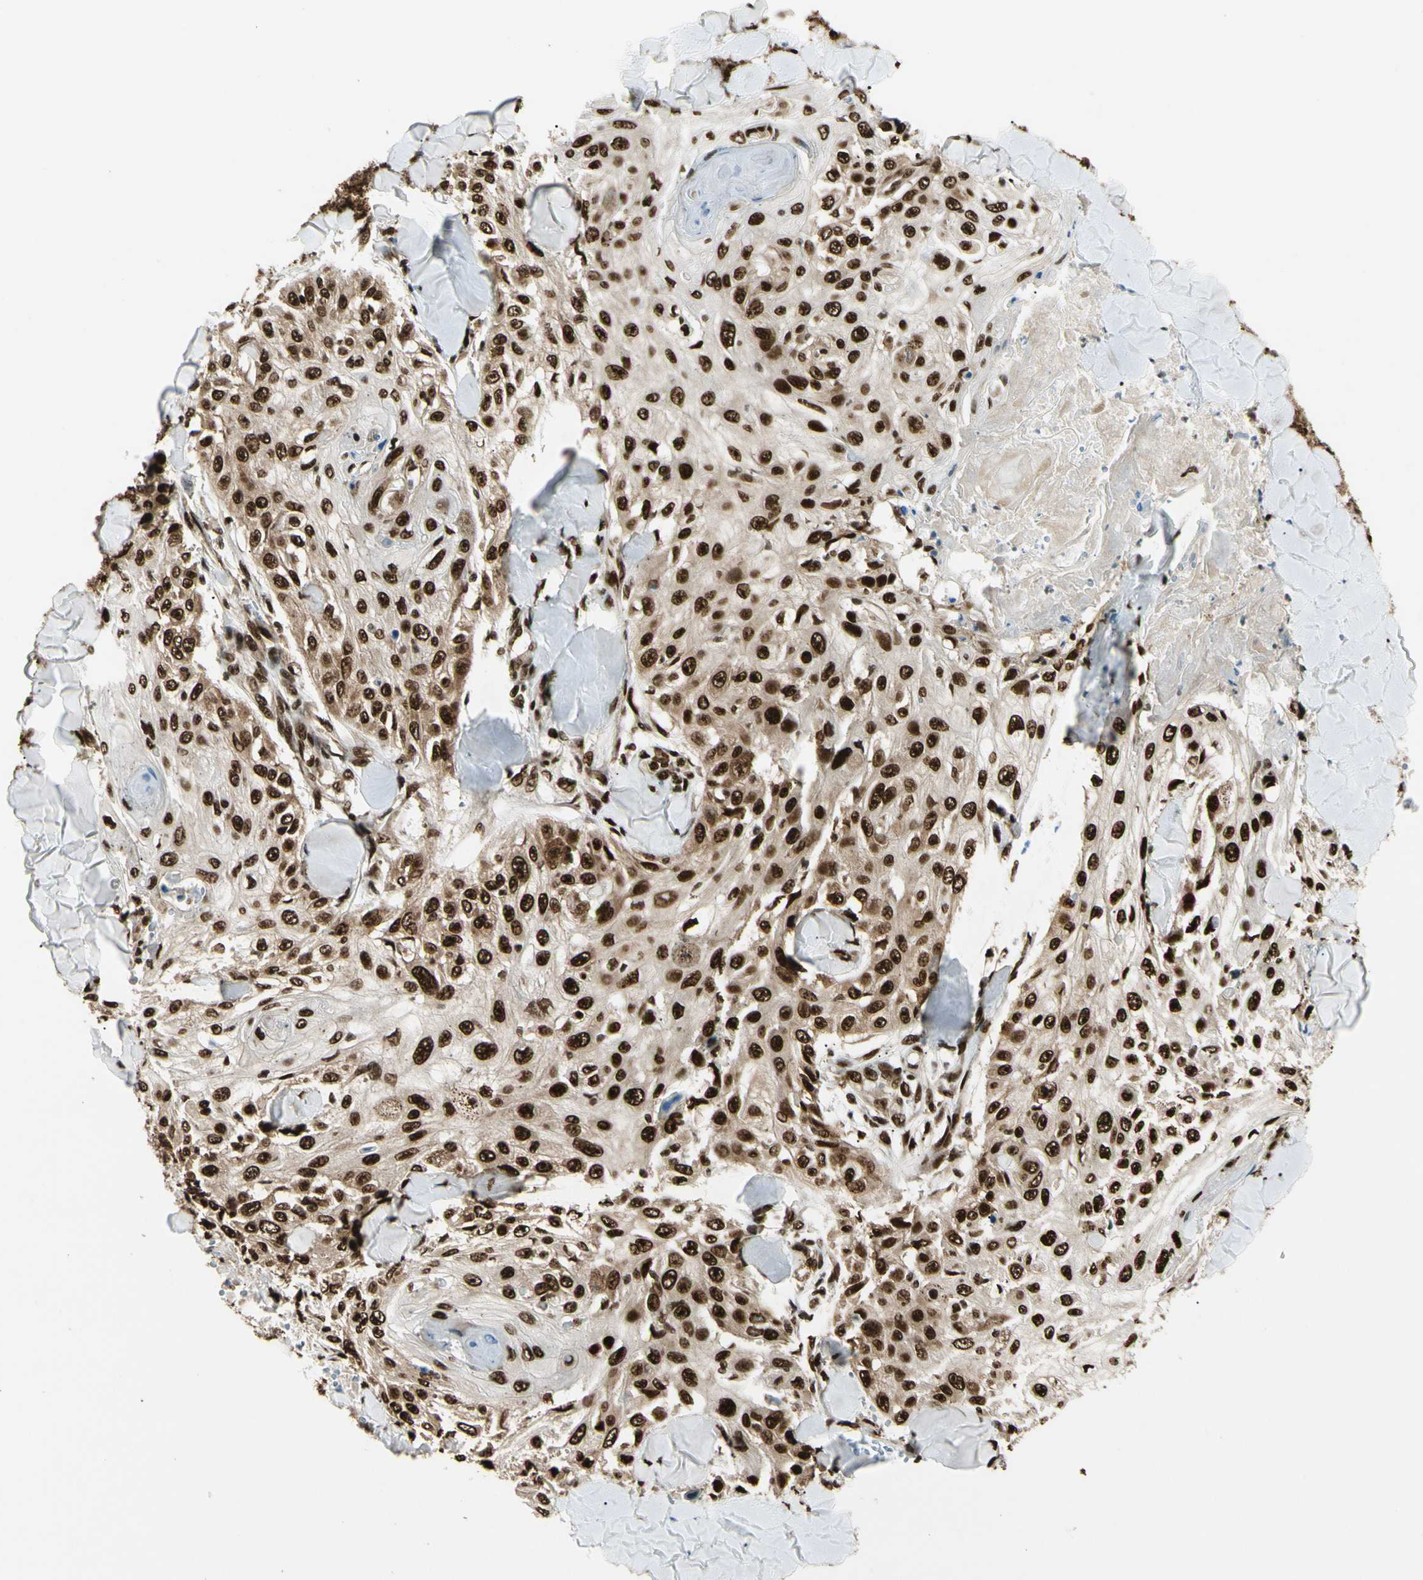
{"staining": {"intensity": "strong", "quantity": ">75%", "location": "cytoplasmic/membranous,nuclear"}, "tissue": "skin cancer", "cell_type": "Tumor cells", "image_type": "cancer", "snomed": [{"axis": "morphology", "description": "Squamous cell carcinoma, NOS"}, {"axis": "topography", "description": "Skin"}], "caption": "Immunohistochemistry (IHC) of human skin cancer (squamous cell carcinoma) shows high levels of strong cytoplasmic/membranous and nuclear positivity in about >75% of tumor cells.", "gene": "FUS", "patient": {"sex": "male", "age": 86}}